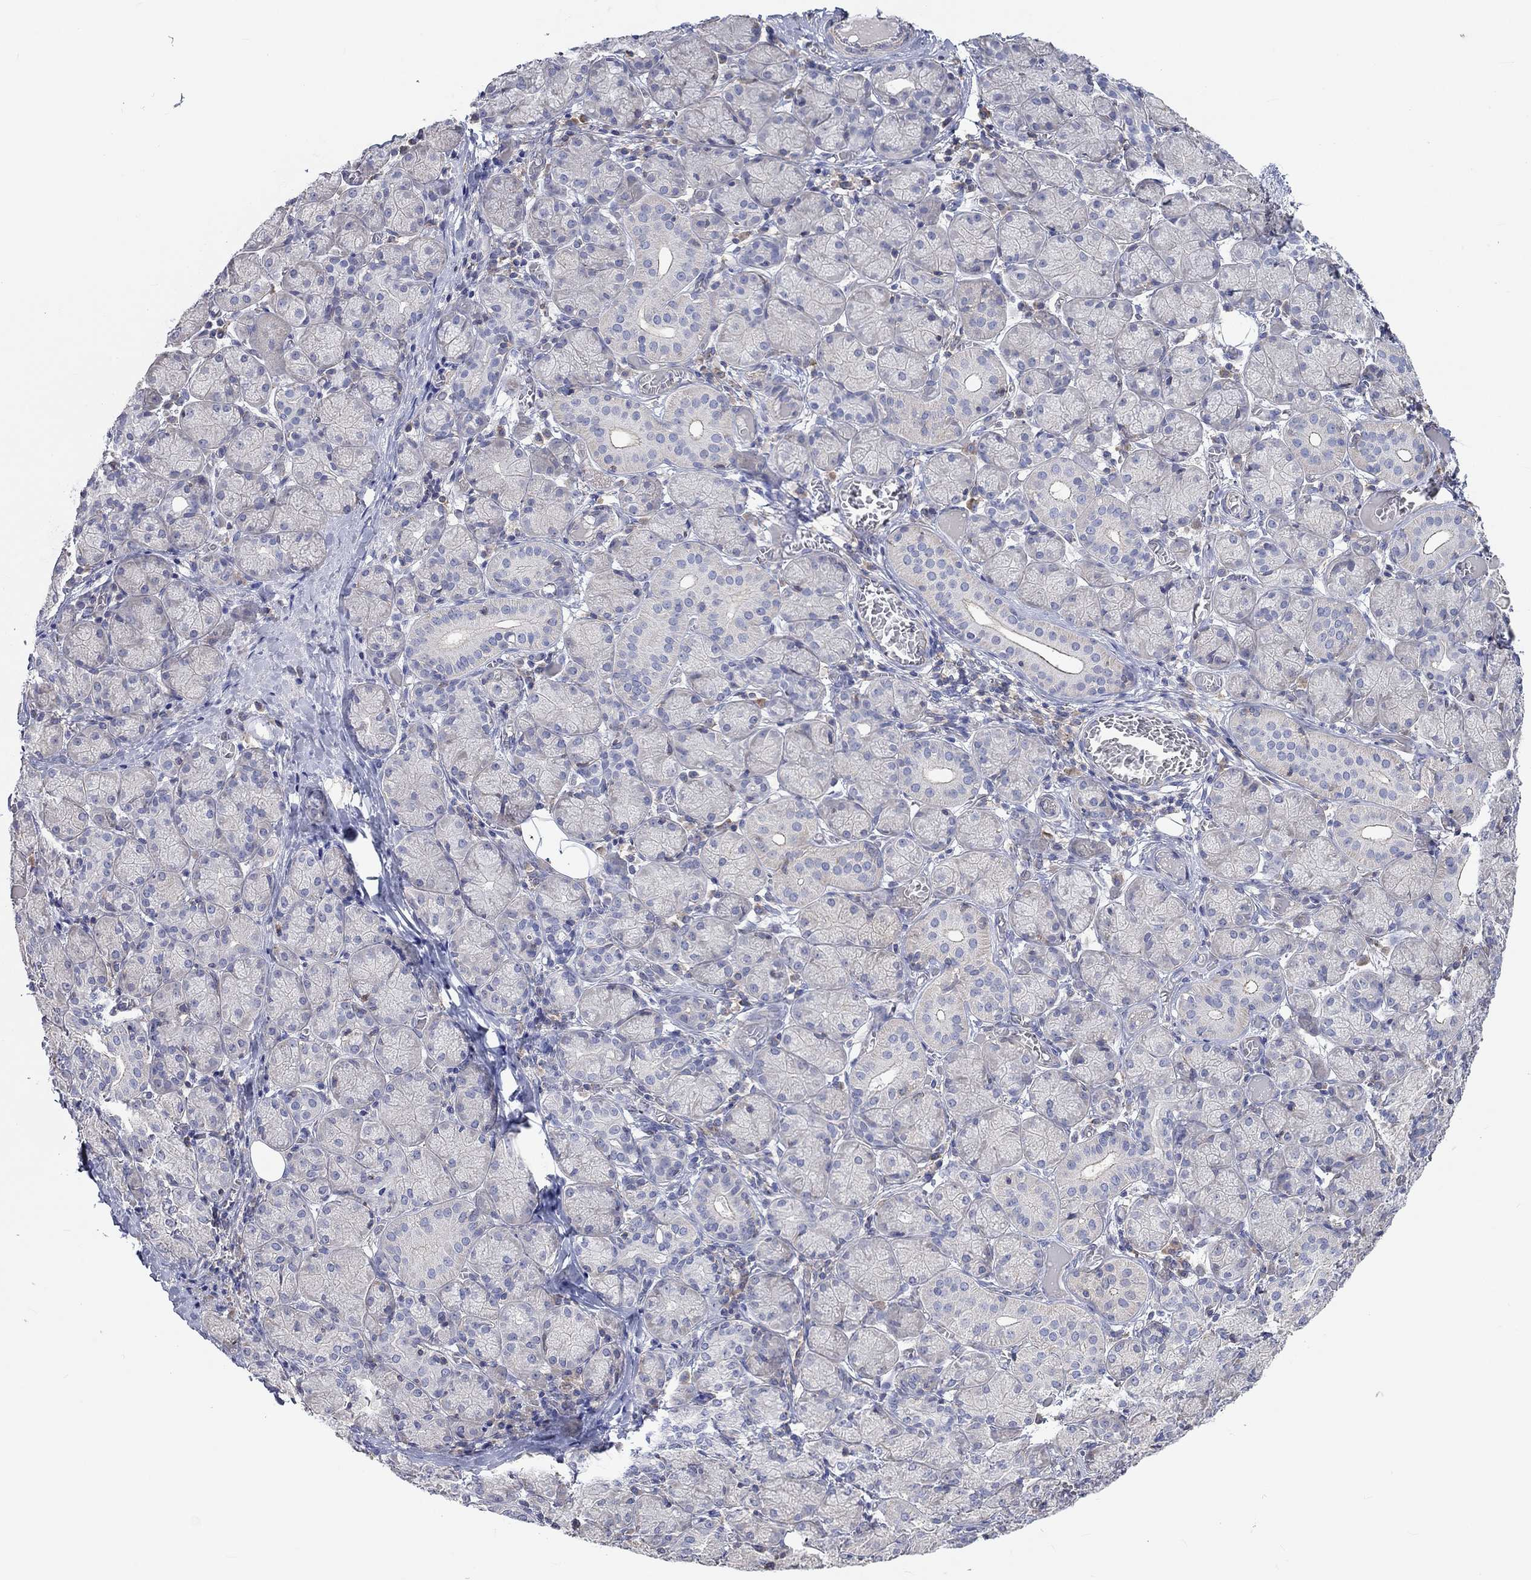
{"staining": {"intensity": "weak", "quantity": "<25%", "location": "cytoplasmic/membranous"}, "tissue": "salivary gland", "cell_type": "Glandular cells", "image_type": "normal", "snomed": [{"axis": "morphology", "description": "Normal tissue, NOS"}, {"axis": "topography", "description": "Salivary gland"}, {"axis": "topography", "description": "Peripheral nerve tissue"}], "caption": "High power microscopy micrograph of an immunohistochemistry micrograph of normal salivary gland, revealing no significant positivity in glandular cells. (DAB immunohistochemistry visualized using brightfield microscopy, high magnification).", "gene": "PCDHGA10", "patient": {"sex": "female", "age": 24}}